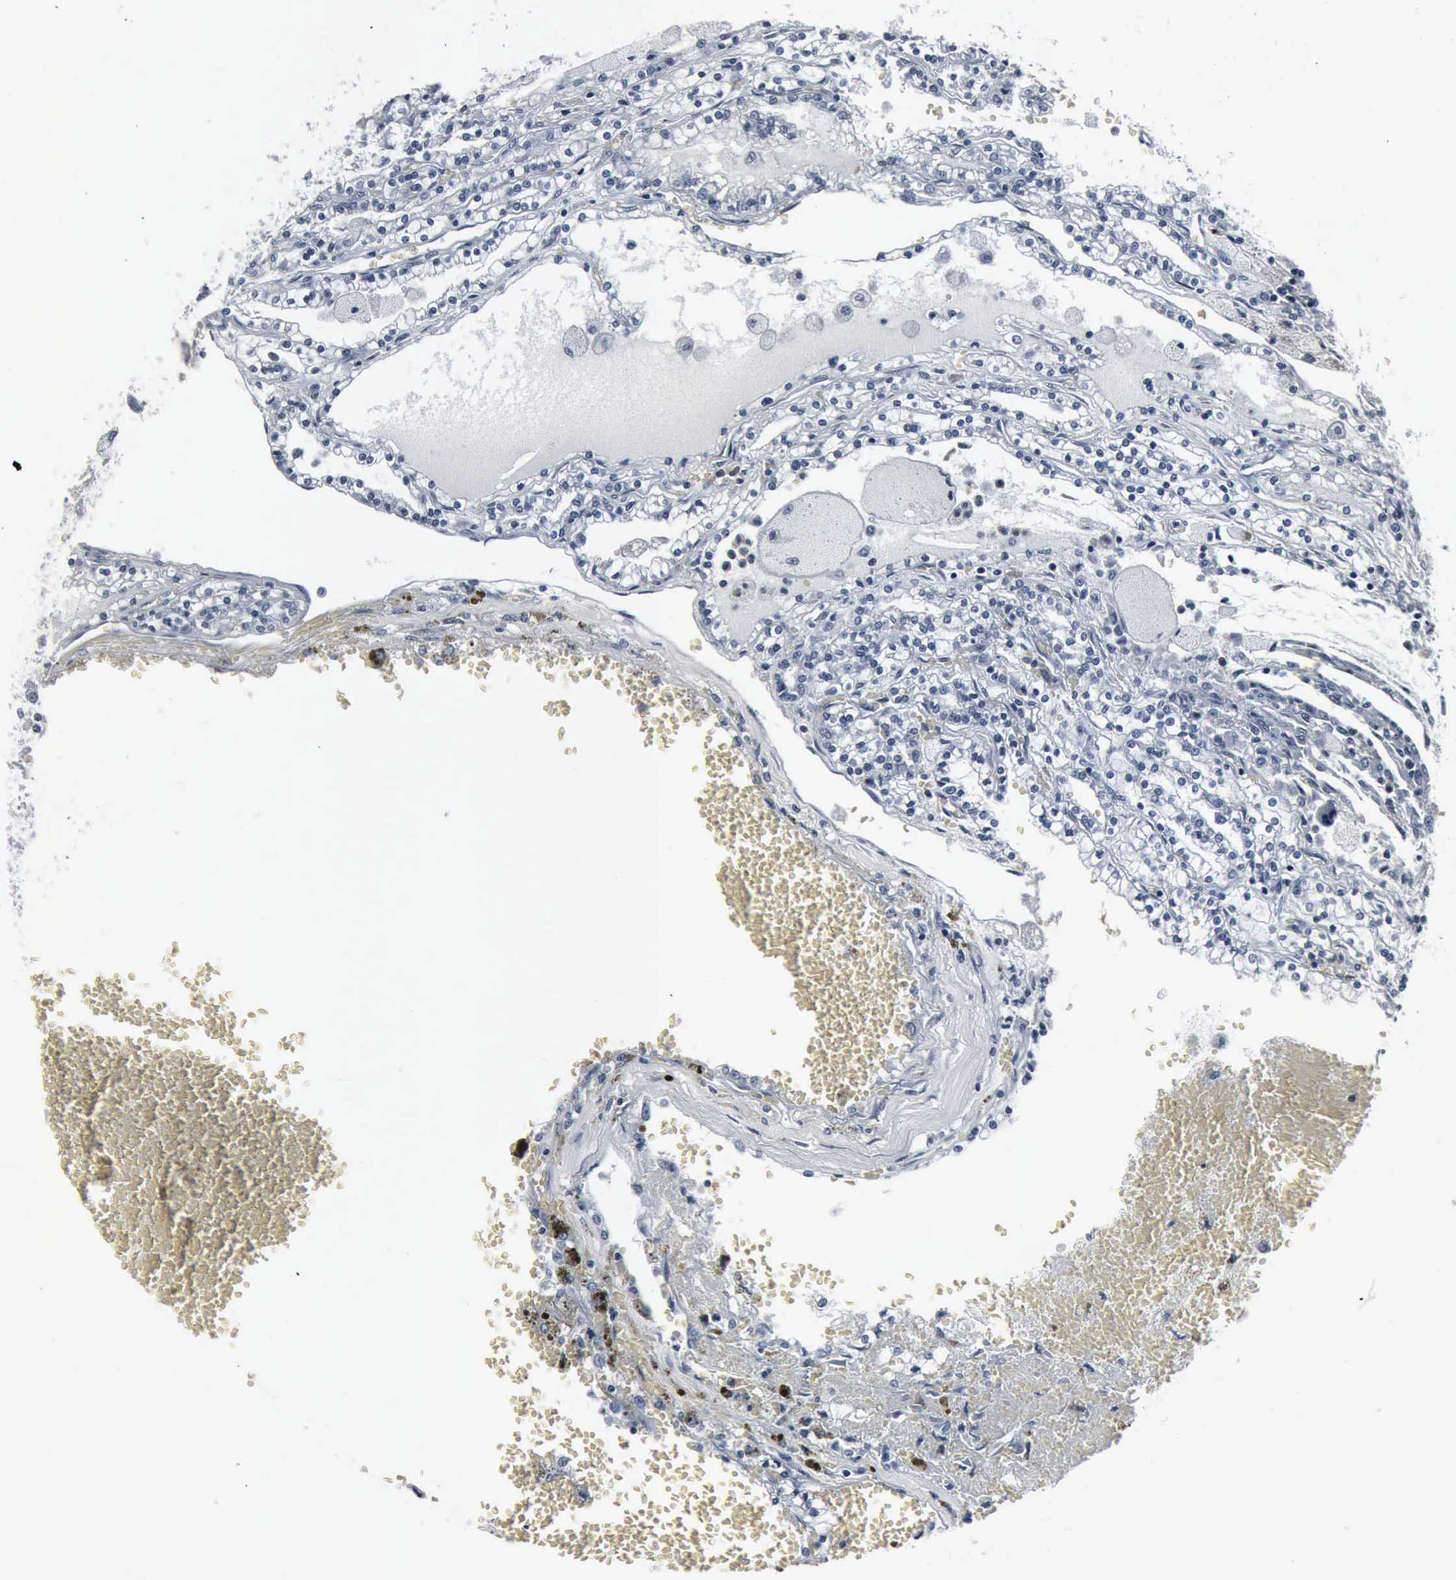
{"staining": {"intensity": "negative", "quantity": "none", "location": "none"}, "tissue": "renal cancer", "cell_type": "Tumor cells", "image_type": "cancer", "snomed": [{"axis": "morphology", "description": "Adenocarcinoma, NOS"}, {"axis": "topography", "description": "Kidney"}], "caption": "This is an immunohistochemistry (IHC) micrograph of renal adenocarcinoma. There is no staining in tumor cells.", "gene": "SNAP25", "patient": {"sex": "female", "age": 56}}